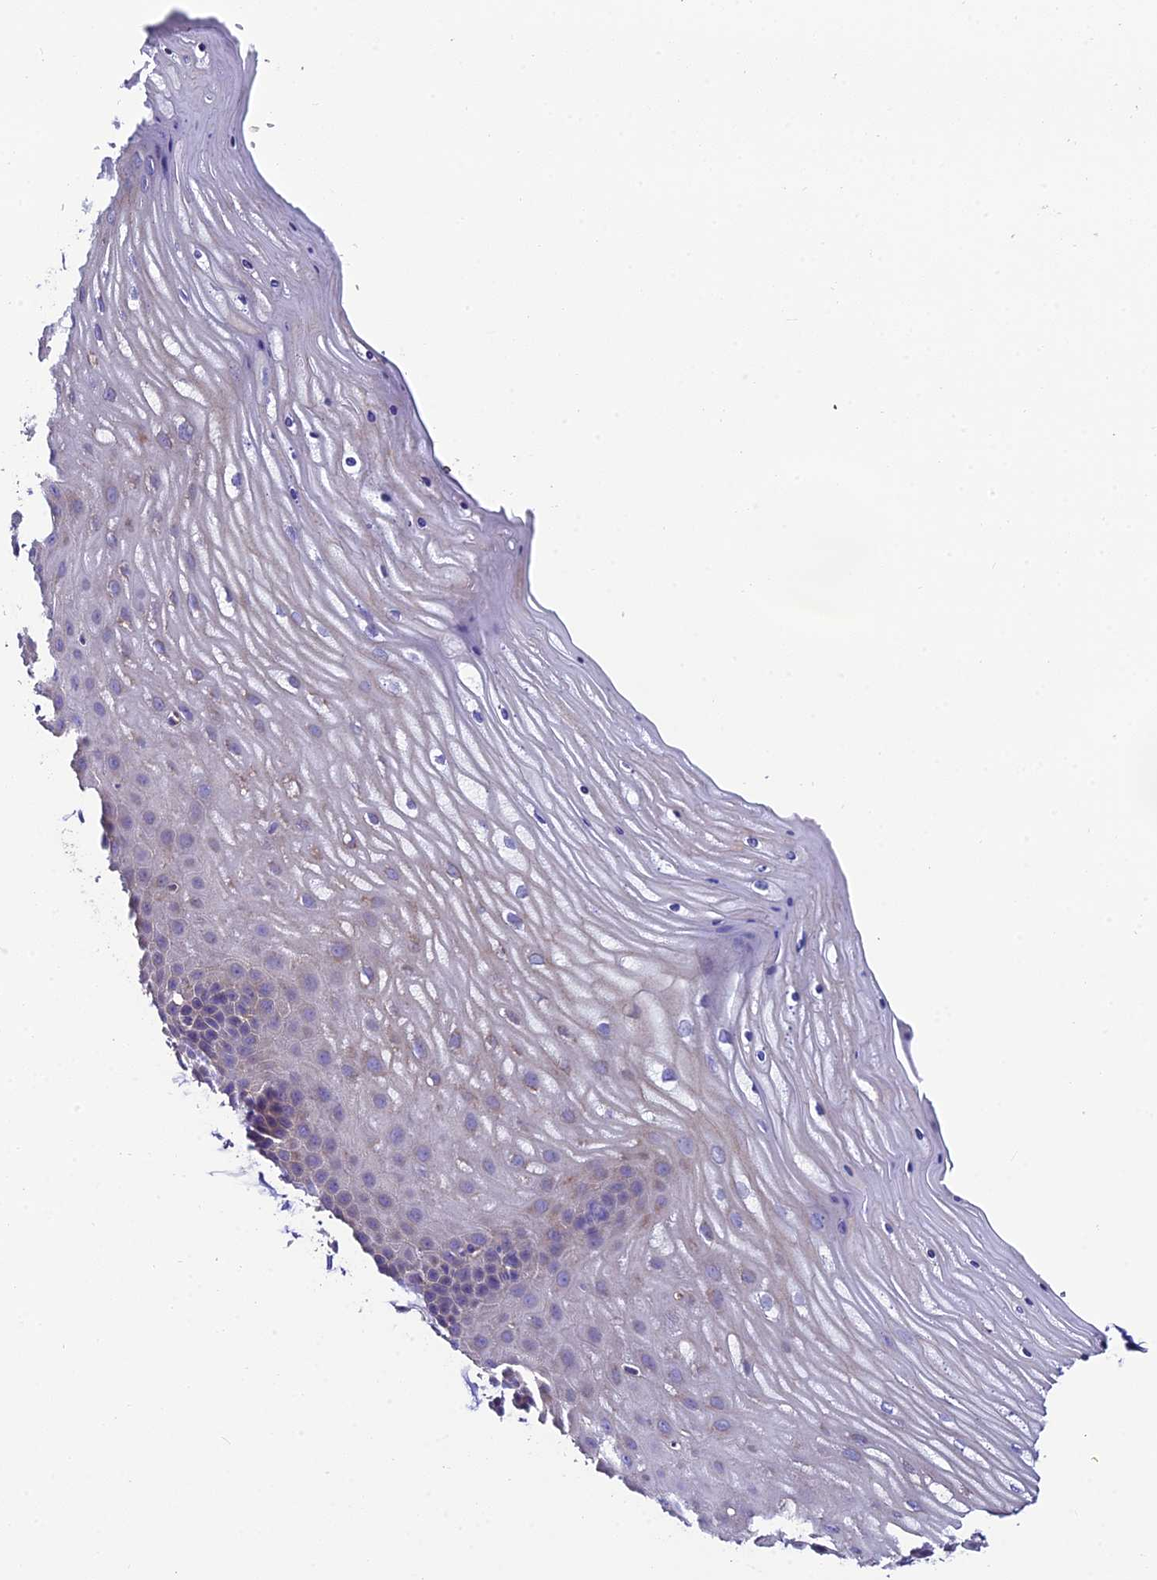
{"staining": {"intensity": "negative", "quantity": "none", "location": "none"}, "tissue": "cervix", "cell_type": "Glandular cells", "image_type": "normal", "snomed": [{"axis": "morphology", "description": "Normal tissue, NOS"}, {"axis": "topography", "description": "Cervix"}], "caption": "Immunohistochemistry (IHC) histopathology image of benign cervix: cervix stained with DAB exhibits no significant protein expression in glandular cells.", "gene": "MACIR", "patient": {"sex": "female", "age": 55}}